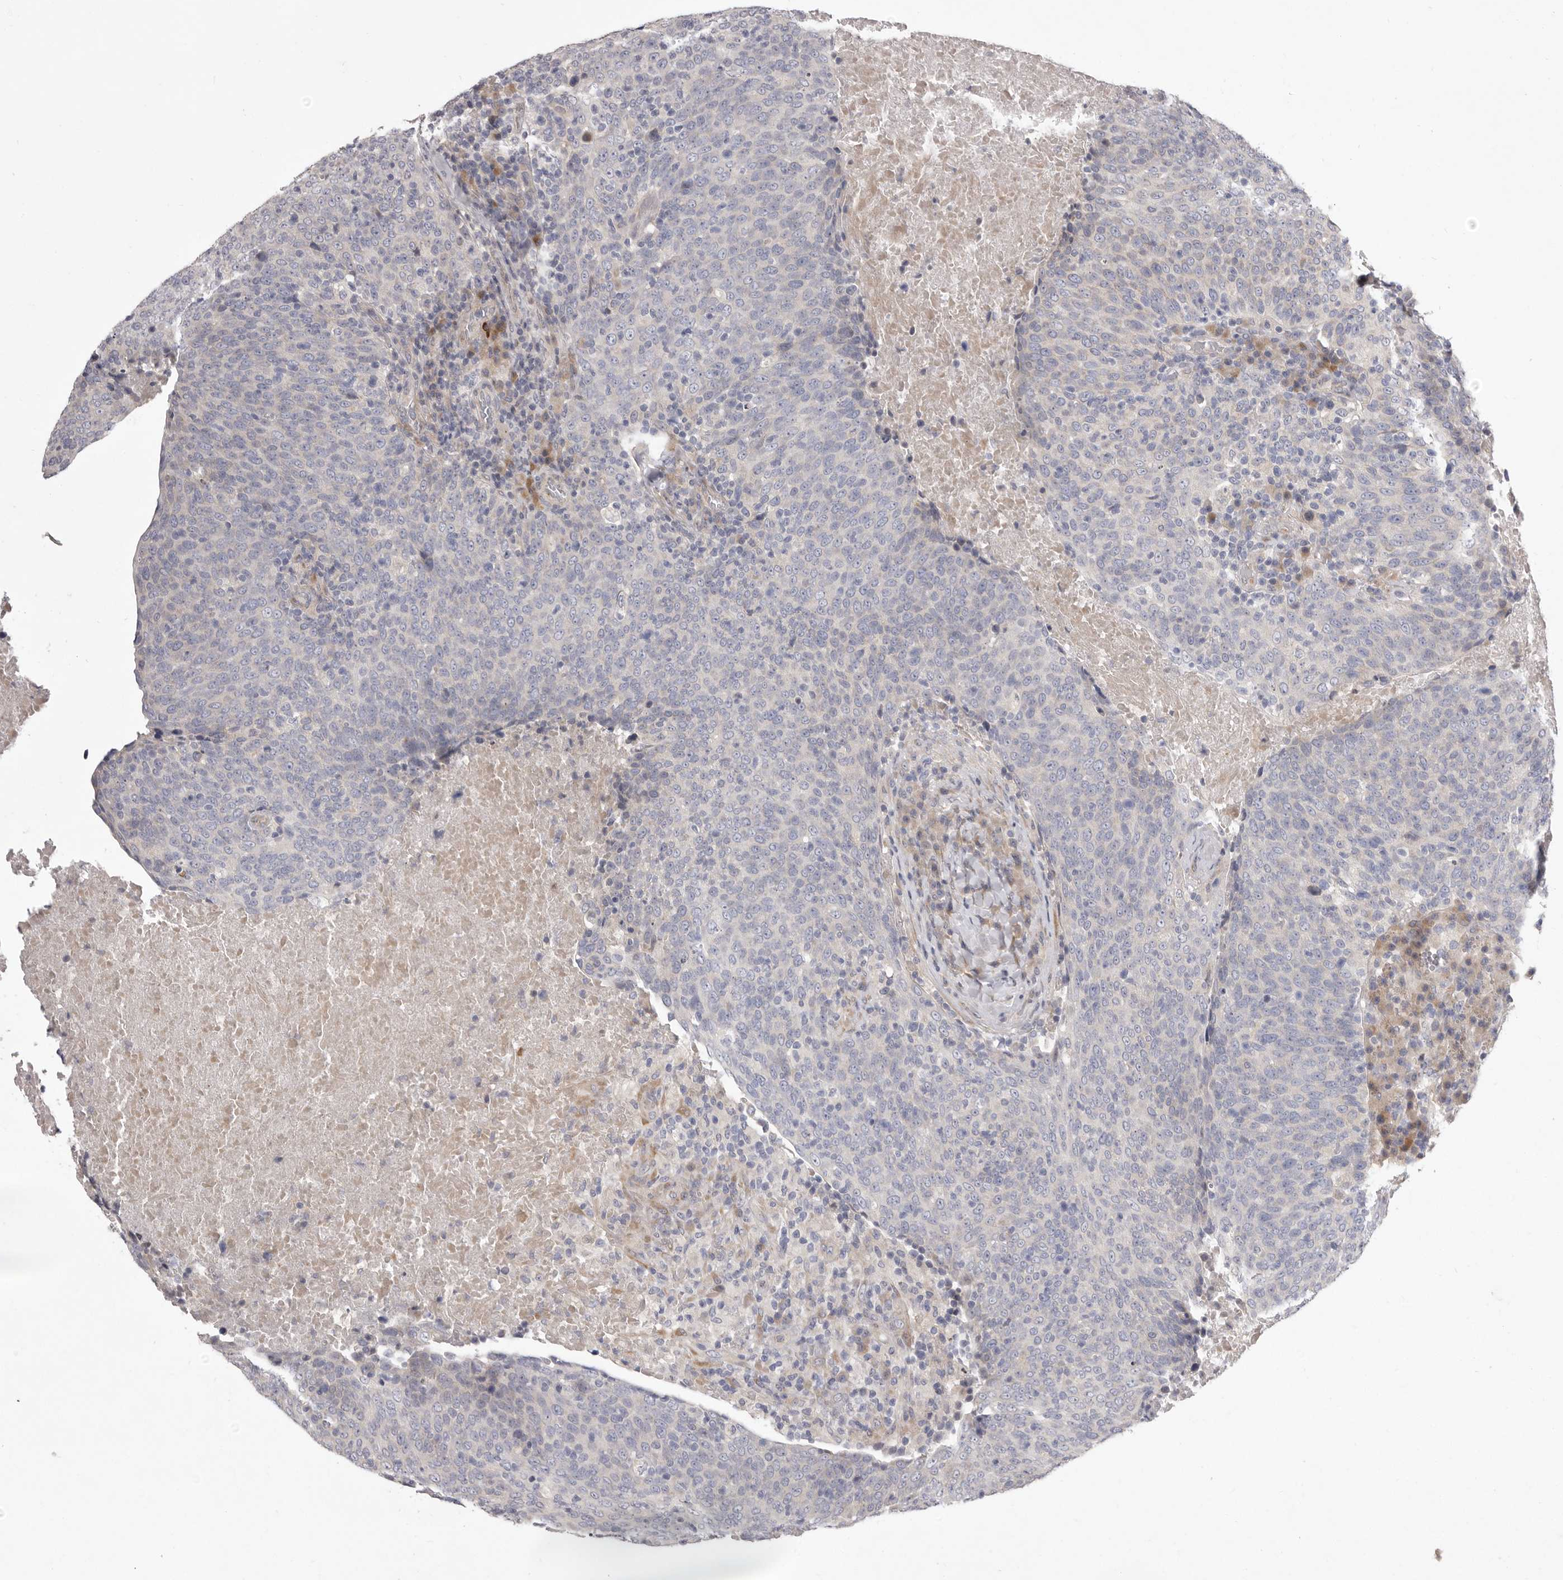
{"staining": {"intensity": "negative", "quantity": "none", "location": "none"}, "tissue": "head and neck cancer", "cell_type": "Tumor cells", "image_type": "cancer", "snomed": [{"axis": "morphology", "description": "Squamous cell carcinoma, NOS"}, {"axis": "morphology", "description": "Squamous cell carcinoma, metastatic, NOS"}, {"axis": "topography", "description": "Lymph node"}, {"axis": "topography", "description": "Head-Neck"}], "caption": "Tumor cells are negative for brown protein staining in head and neck squamous cell carcinoma.", "gene": "TBC1D8B", "patient": {"sex": "male", "age": 62}}